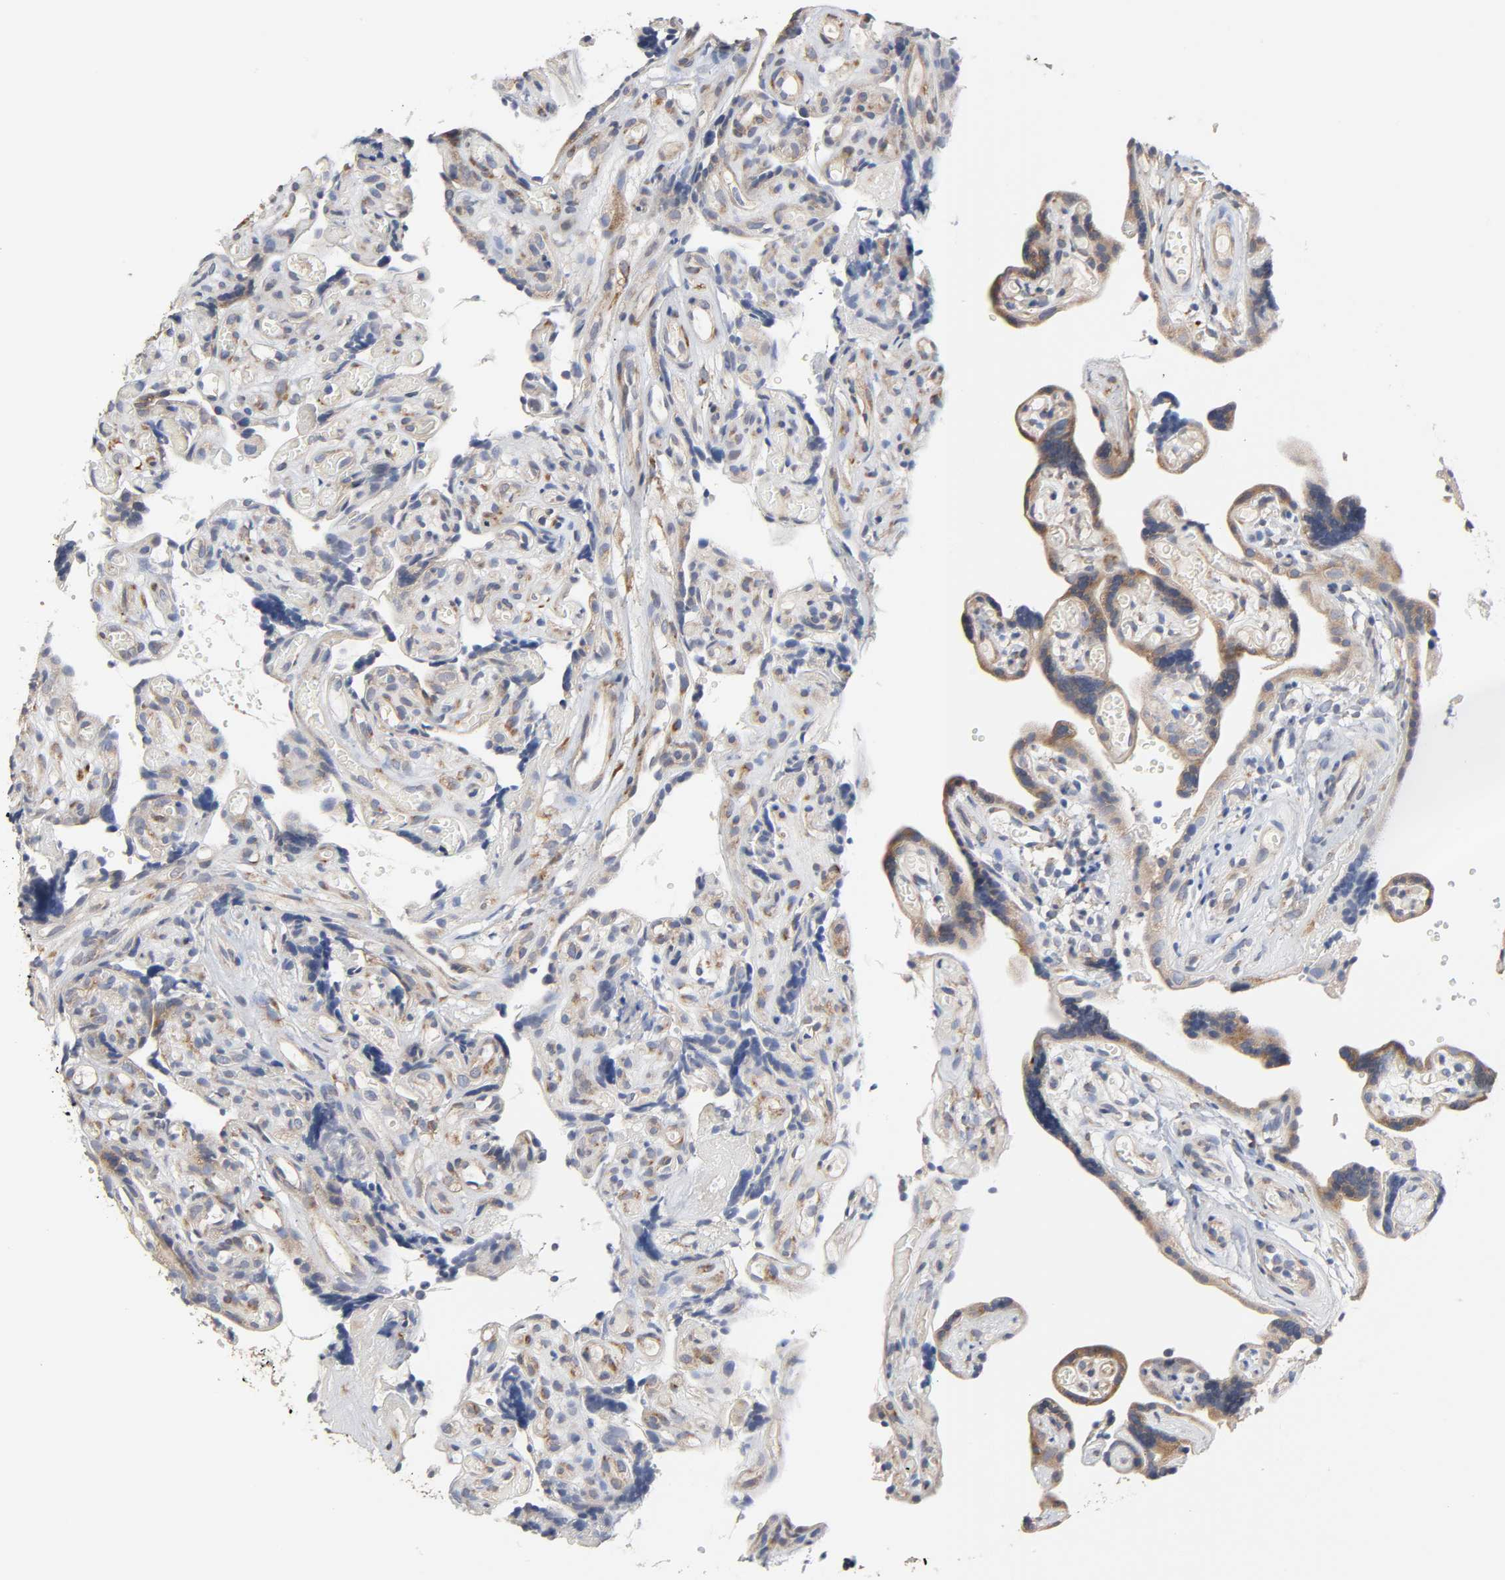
{"staining": {"intensity": "strong", "quantity": ">75%", "location": "cytoplasmic/membranous"}, "tissue": "placenta", "cell_type": "Decidual cells", "image_type": "normal", "snomed": [{"axis": "morphology", "description": "Normal tissue, NOS"}, {"axis": "topography", "description": "Placenta"}], "caption": "DAB immunohistochemical staining of unremarkable human placenta exhibits strong cytoplasmic/membranous protein expression in about >75% of decidual cells. The staining is performed using DAB (3,3'-diaminobenzidine) brown chromogen to label protein expression. The nuclei are counter-stained blue using hematoxylin.", "gene": "HDLBP", "patient": {"sex": "female", "age": 30}}